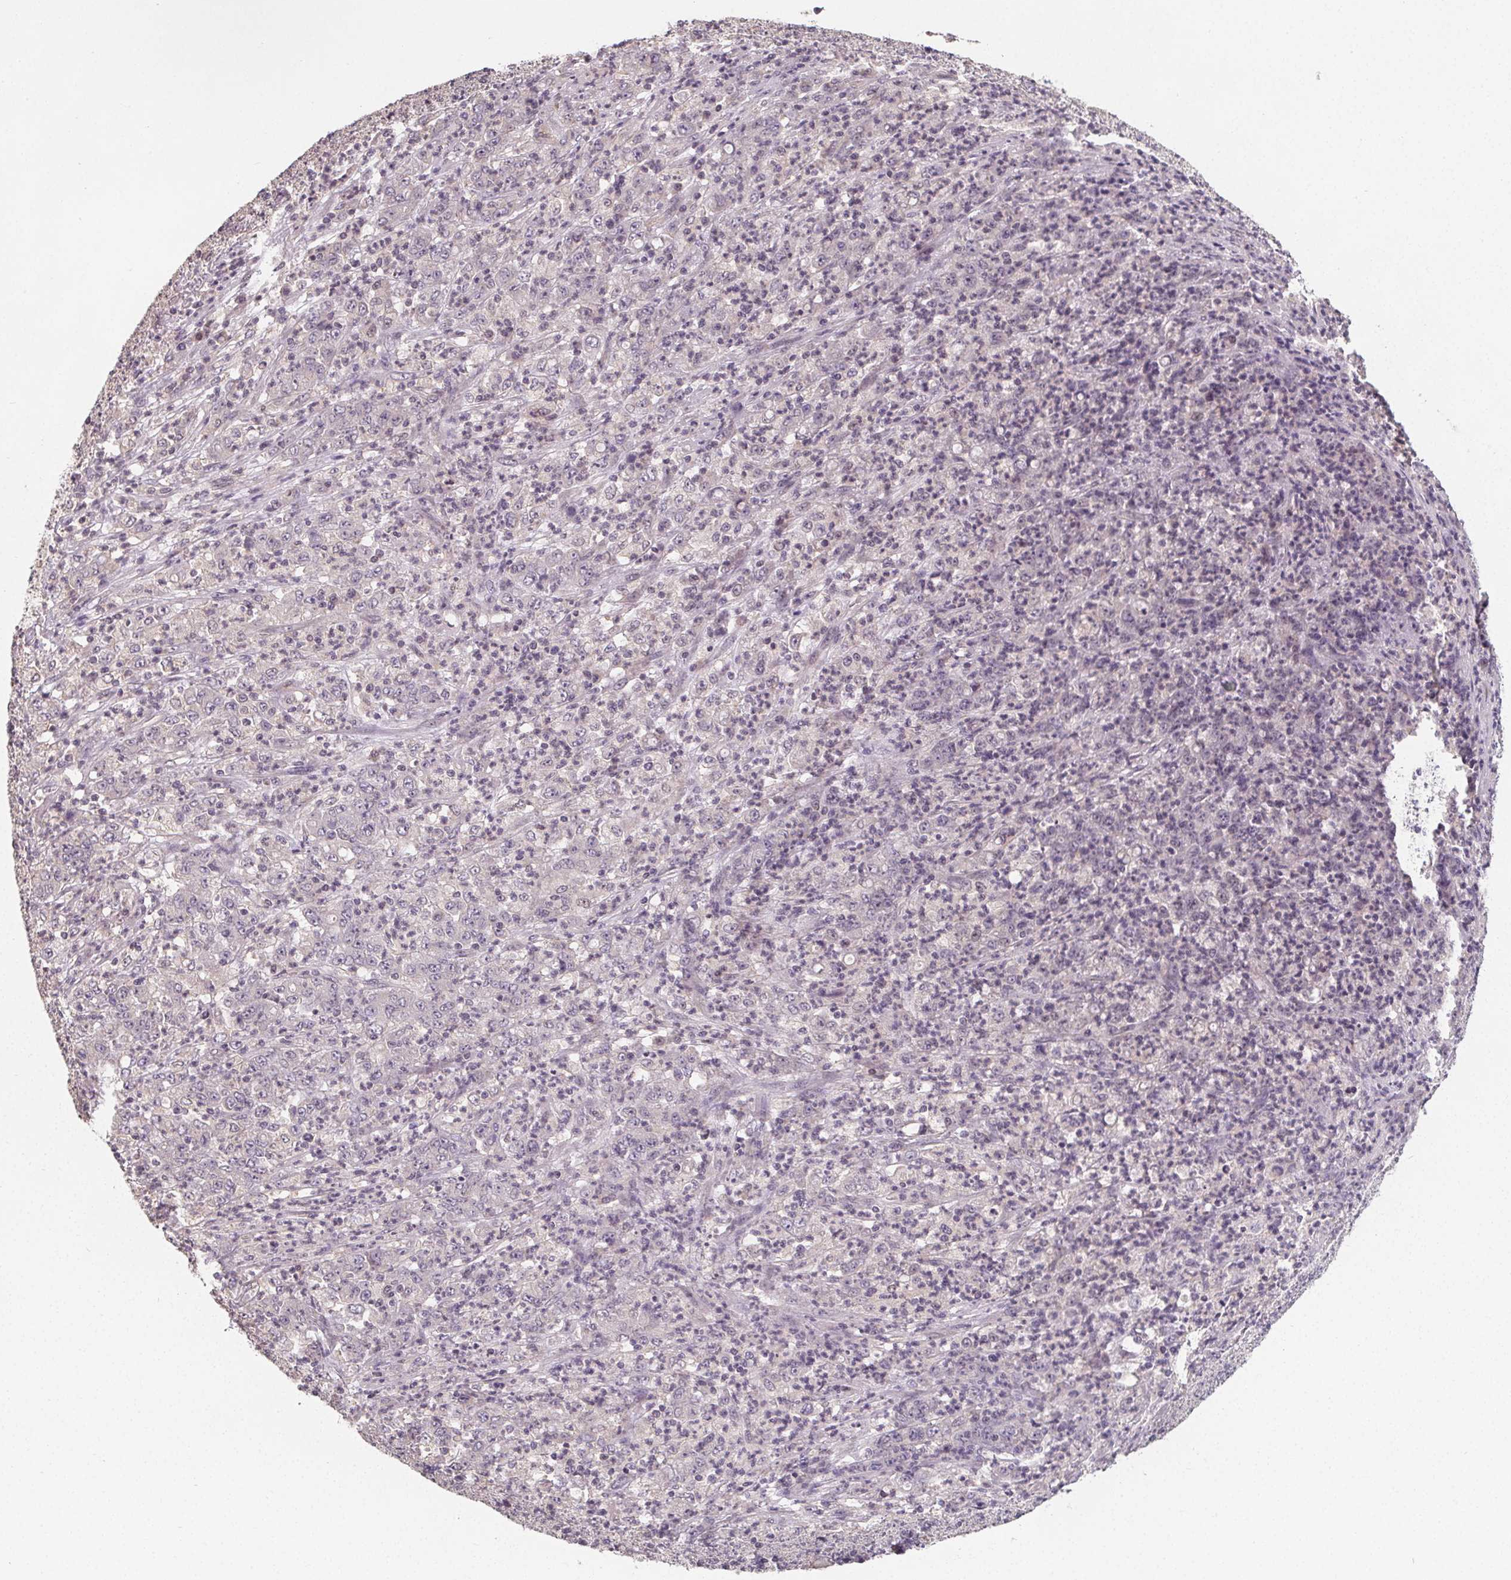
{"staining": {"intensity": "negative", "quantity": "none", "location": "none"}, "tissue": "stomach cancer", "cell_type": "Tumor cells", "image_type": "cancer", "snomed": [{"axis": "morphology", "description": "Adenocarcinoma, NOS"}, {"axis": "topography", "description": "Stomach, lower"}], "caption": "IHC micrograph of human stomach cancer stained for a protein (brown), which demonstrates no expression in tumor cells. The staining is performed using DAB (3,3'-diaminobenzidine) brown chromogen with nuclei counter-stained in using hematoxylin.", "gene": "SLC26A2", "patient": {"sex": "female", "age": 71}}